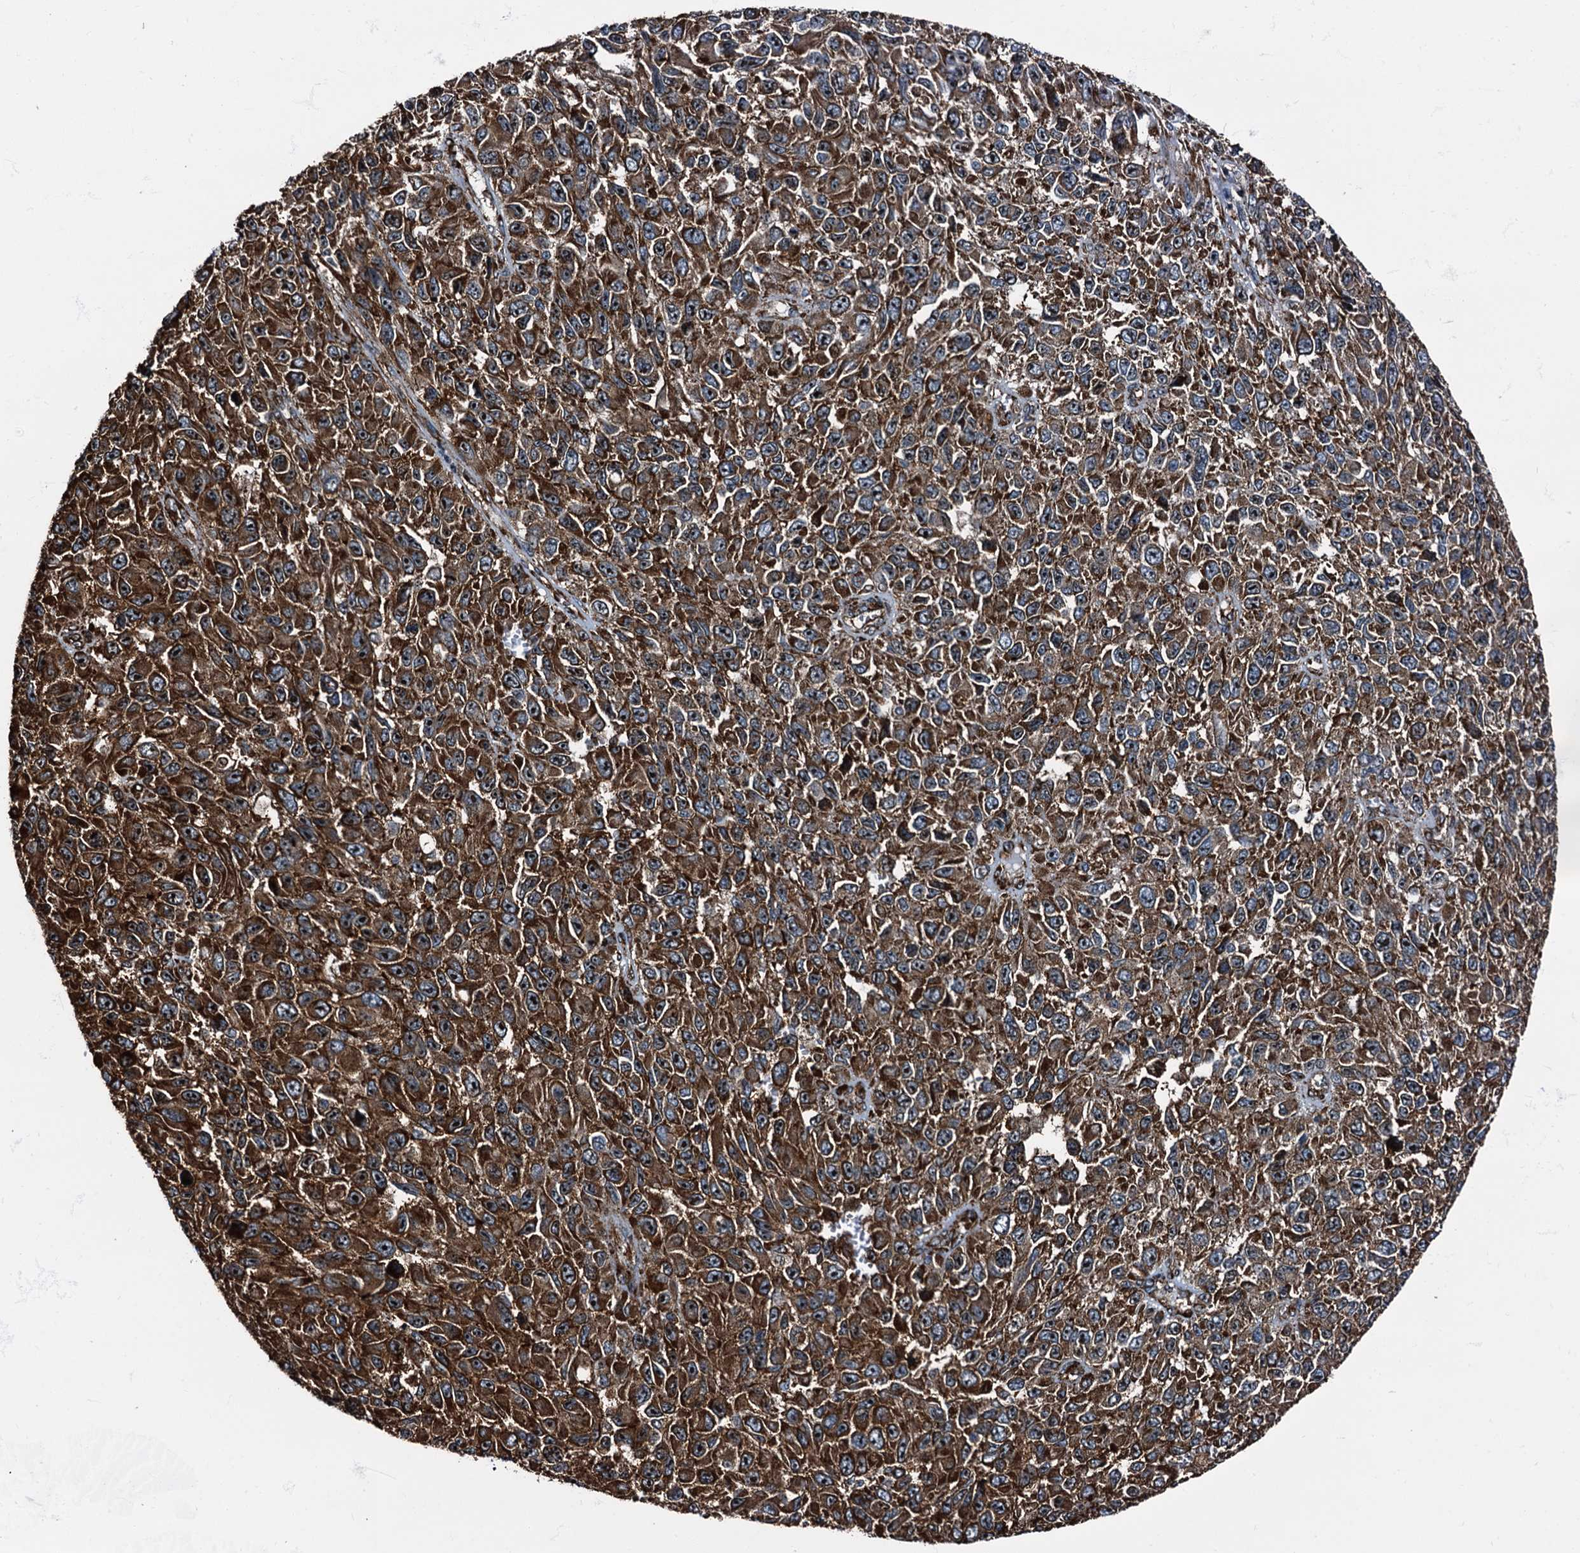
{"staining": {"intensity": "strong", "quantity": ">75%", "location": "cytoplasmic/membranous"}, "tissue": "melanoma", "cell_type": "Tumor cells", "image_type": "cancer", "snomed": [{"axis": "morphology", "description": "Normal tissue, NOS"}, {"axis": "morphology", "description": "Malignant melanoma, NOS"}, {"axis": "topography", "description": "Skin"}], "caption": "IHC photomicrograph of neoplastic tissue: melanoma stained using immunohistochemistry reveals high levels of strong protein expression localized specifically in the cytoplasmic/membranous of tumor cells, appearing as a cytoplasmic/membranous brown color.", "gene": "ATP2C1", "patient": {"sex": "female", "age": 96}}